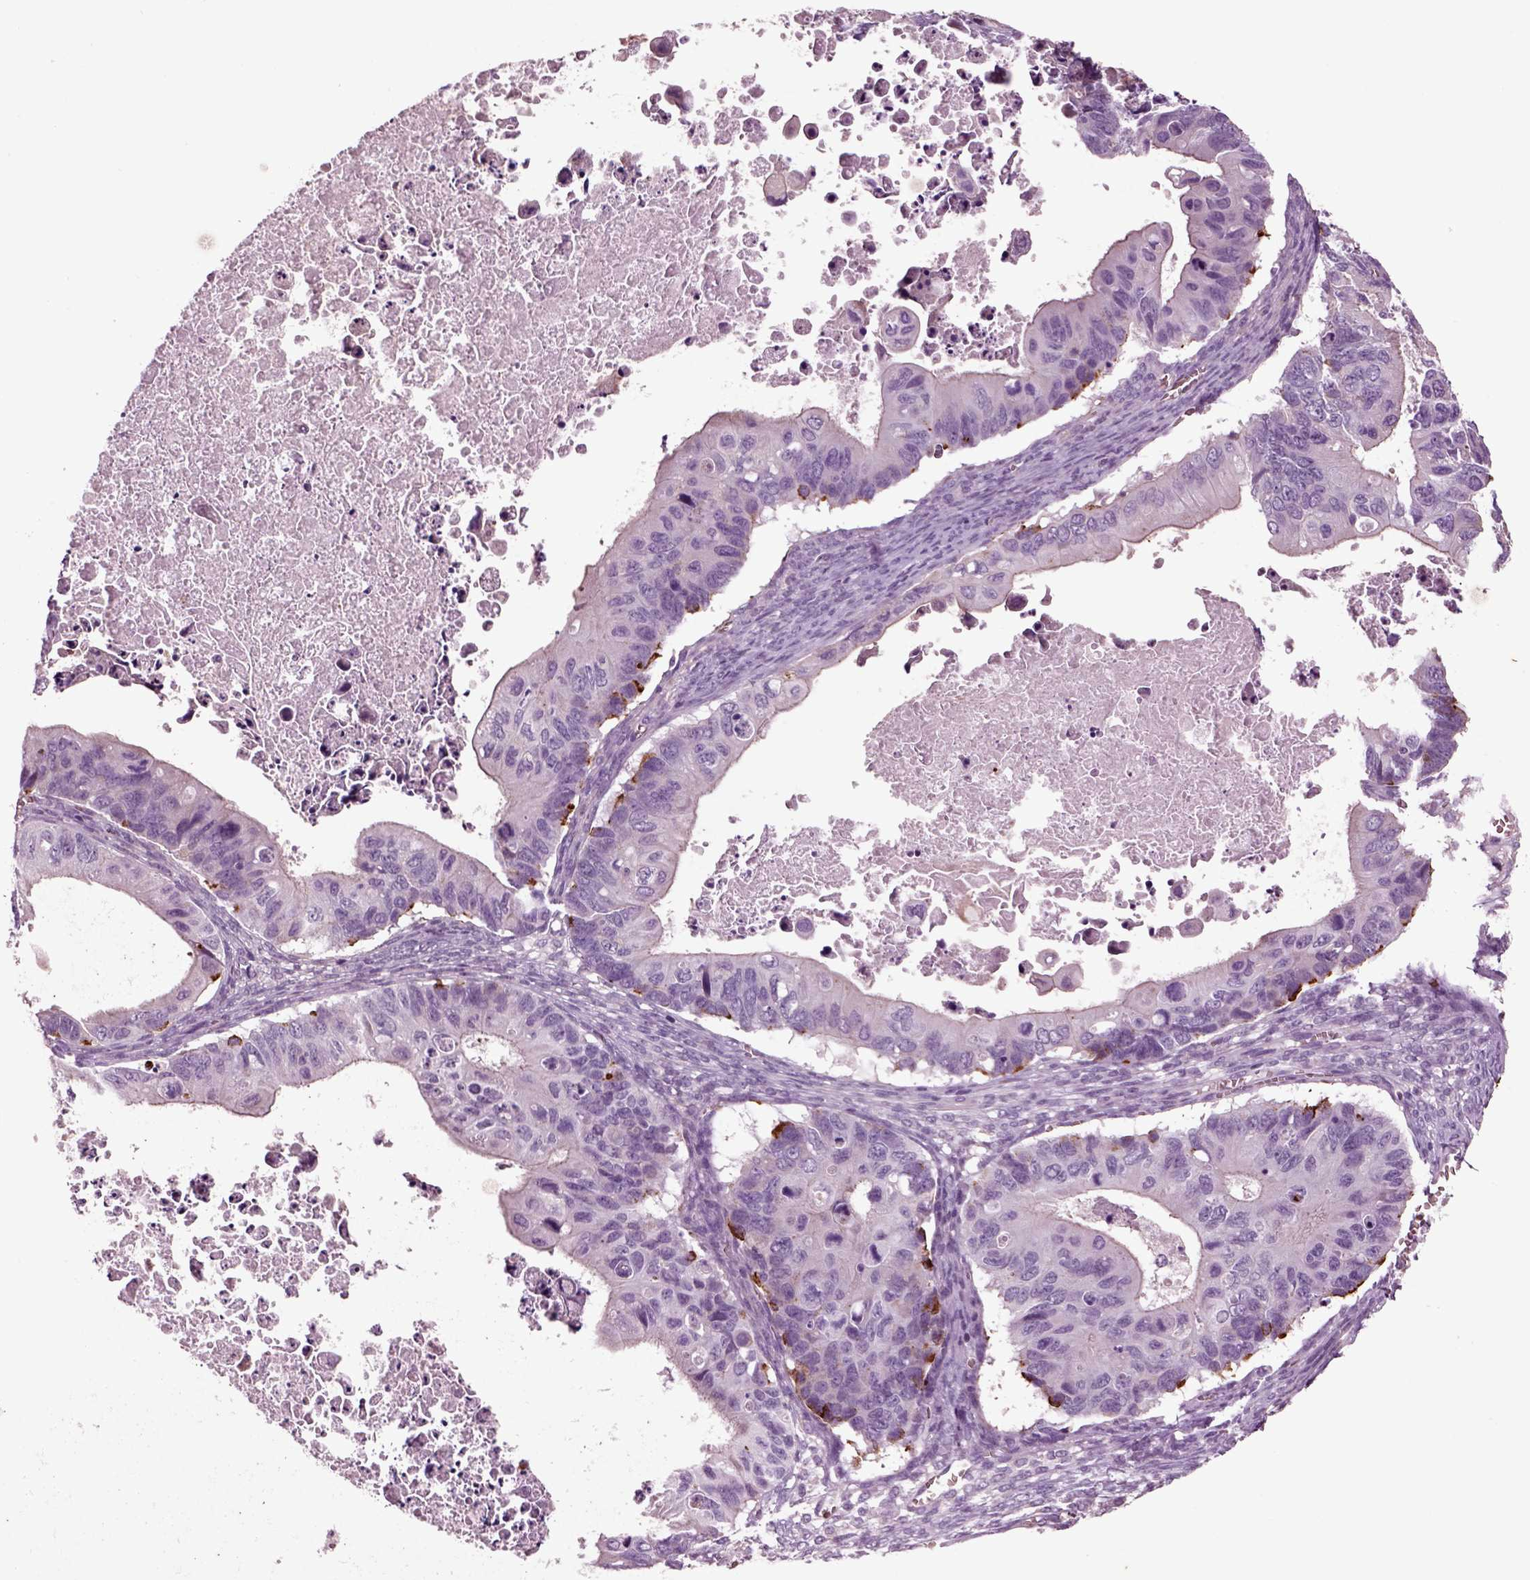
{"staining": {"intensity": "negative", "quantity": "none", "location": "none"}, "tissue": "ovarian cancer", "cell_type": "Tumor cells", "image_type": "cancer", "snomed": [{"axis": "morphology", "description": "Cystadenocarcinoma, mucinous, NOS"}, {"axis": "topography", "description": "Ovary"}], "caption": "Human ovarian cancer (mucinous cystadenocarcinoma) stained for a protein using immunohistochemistry (IHC) displays no staining in tumor cells.", "gene": "CHGB", "patient": {"sex": "female", "age": 64}}